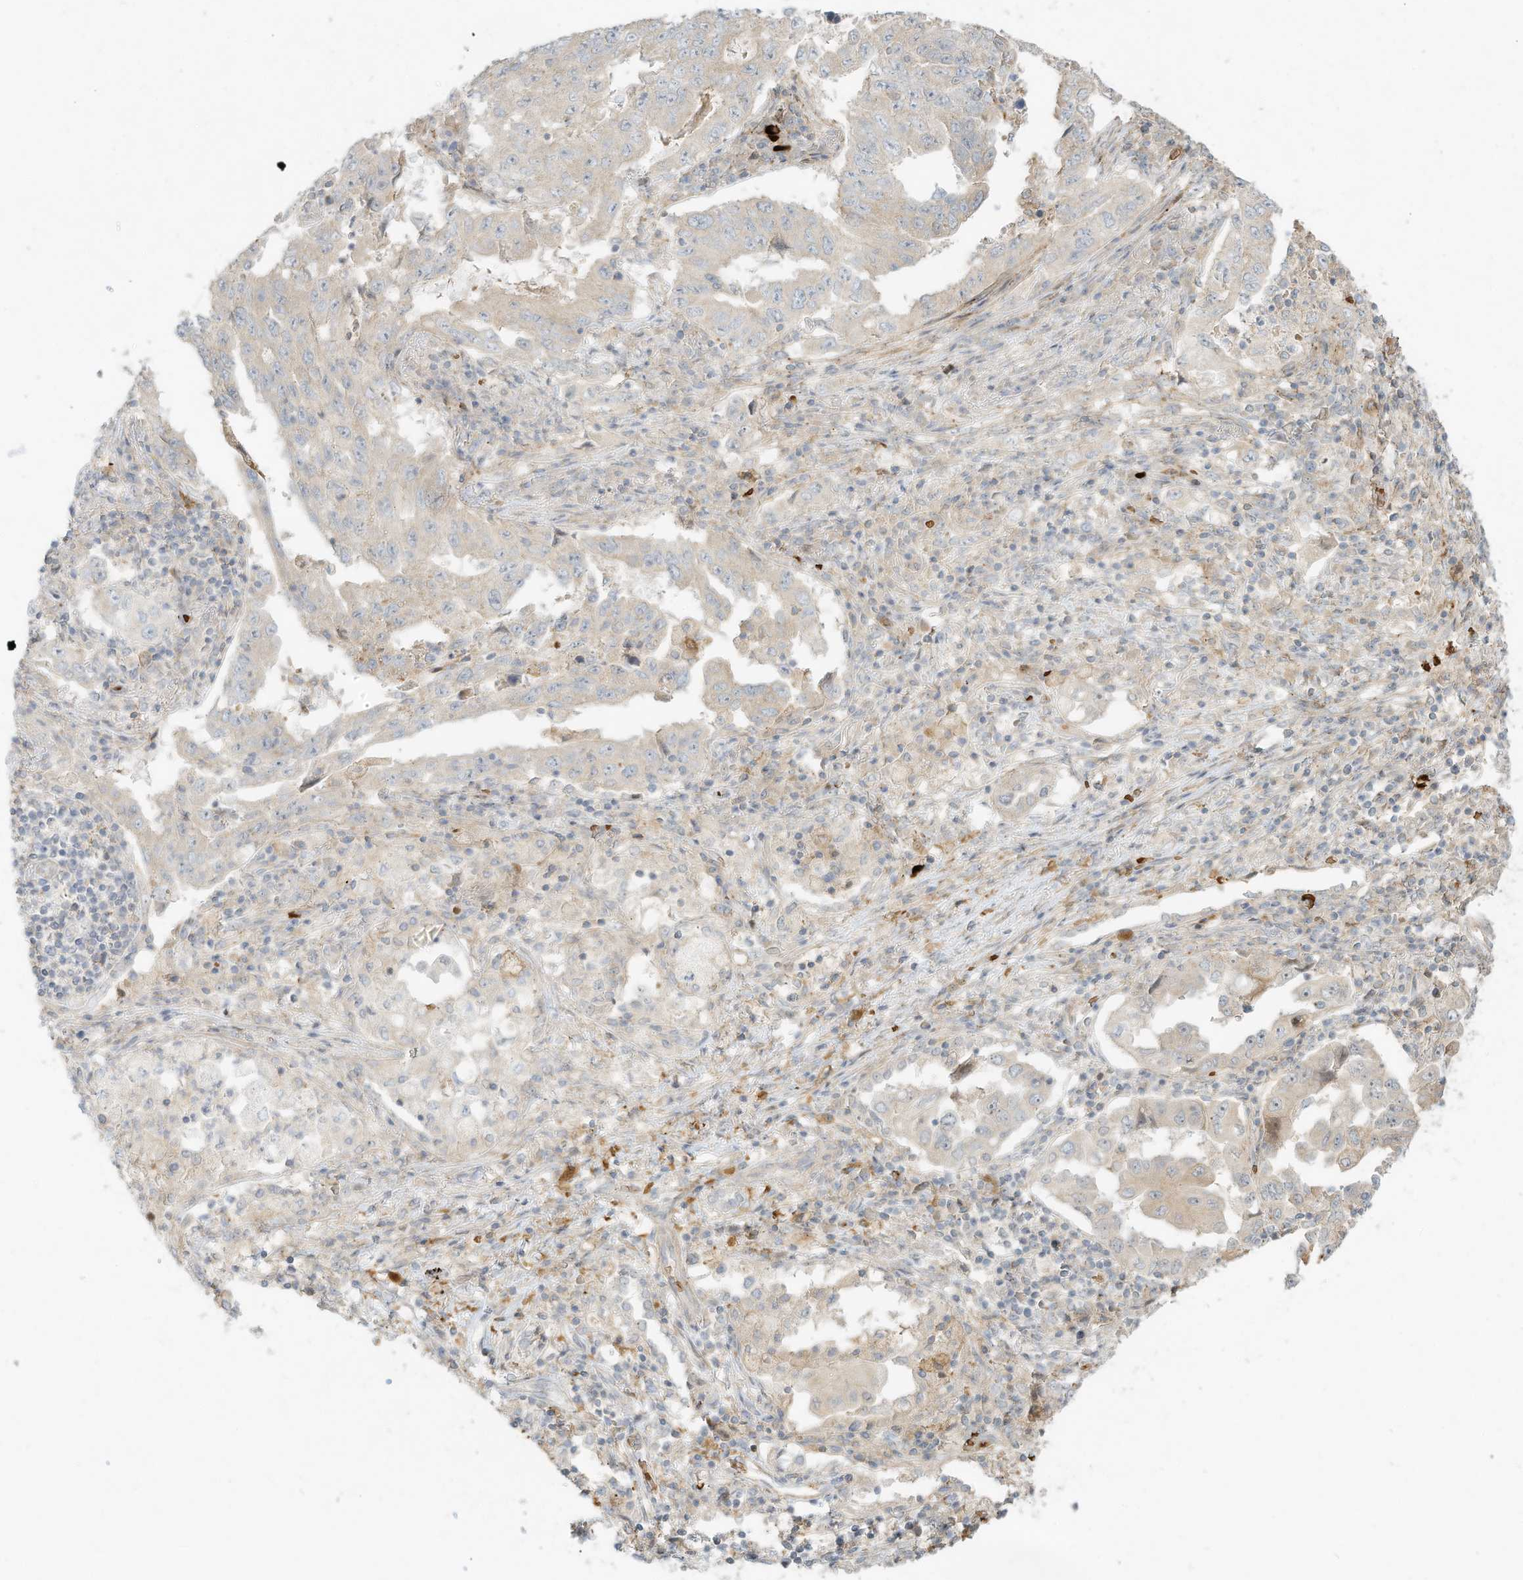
{"staining": {"intensity": "negative", "quantity": "none", "location": "none"}, "tissue": "lung cancer", "cell_type": "Tumor cells", "image_type": "cancer", "snomed": [{"axis": "morphology", "description": "Adenocarcinoma, NOS"}, {"axis": "topography", "description": "Lung"}], "caption": "Immunohistochemistry (IHC) photomicrograph of lung adenocarcinoma stained for a protein (brown), which reveals no positivity in tumor cells.", "gene": "OFD1", "patient": {"sex": "female", "age": 51}}